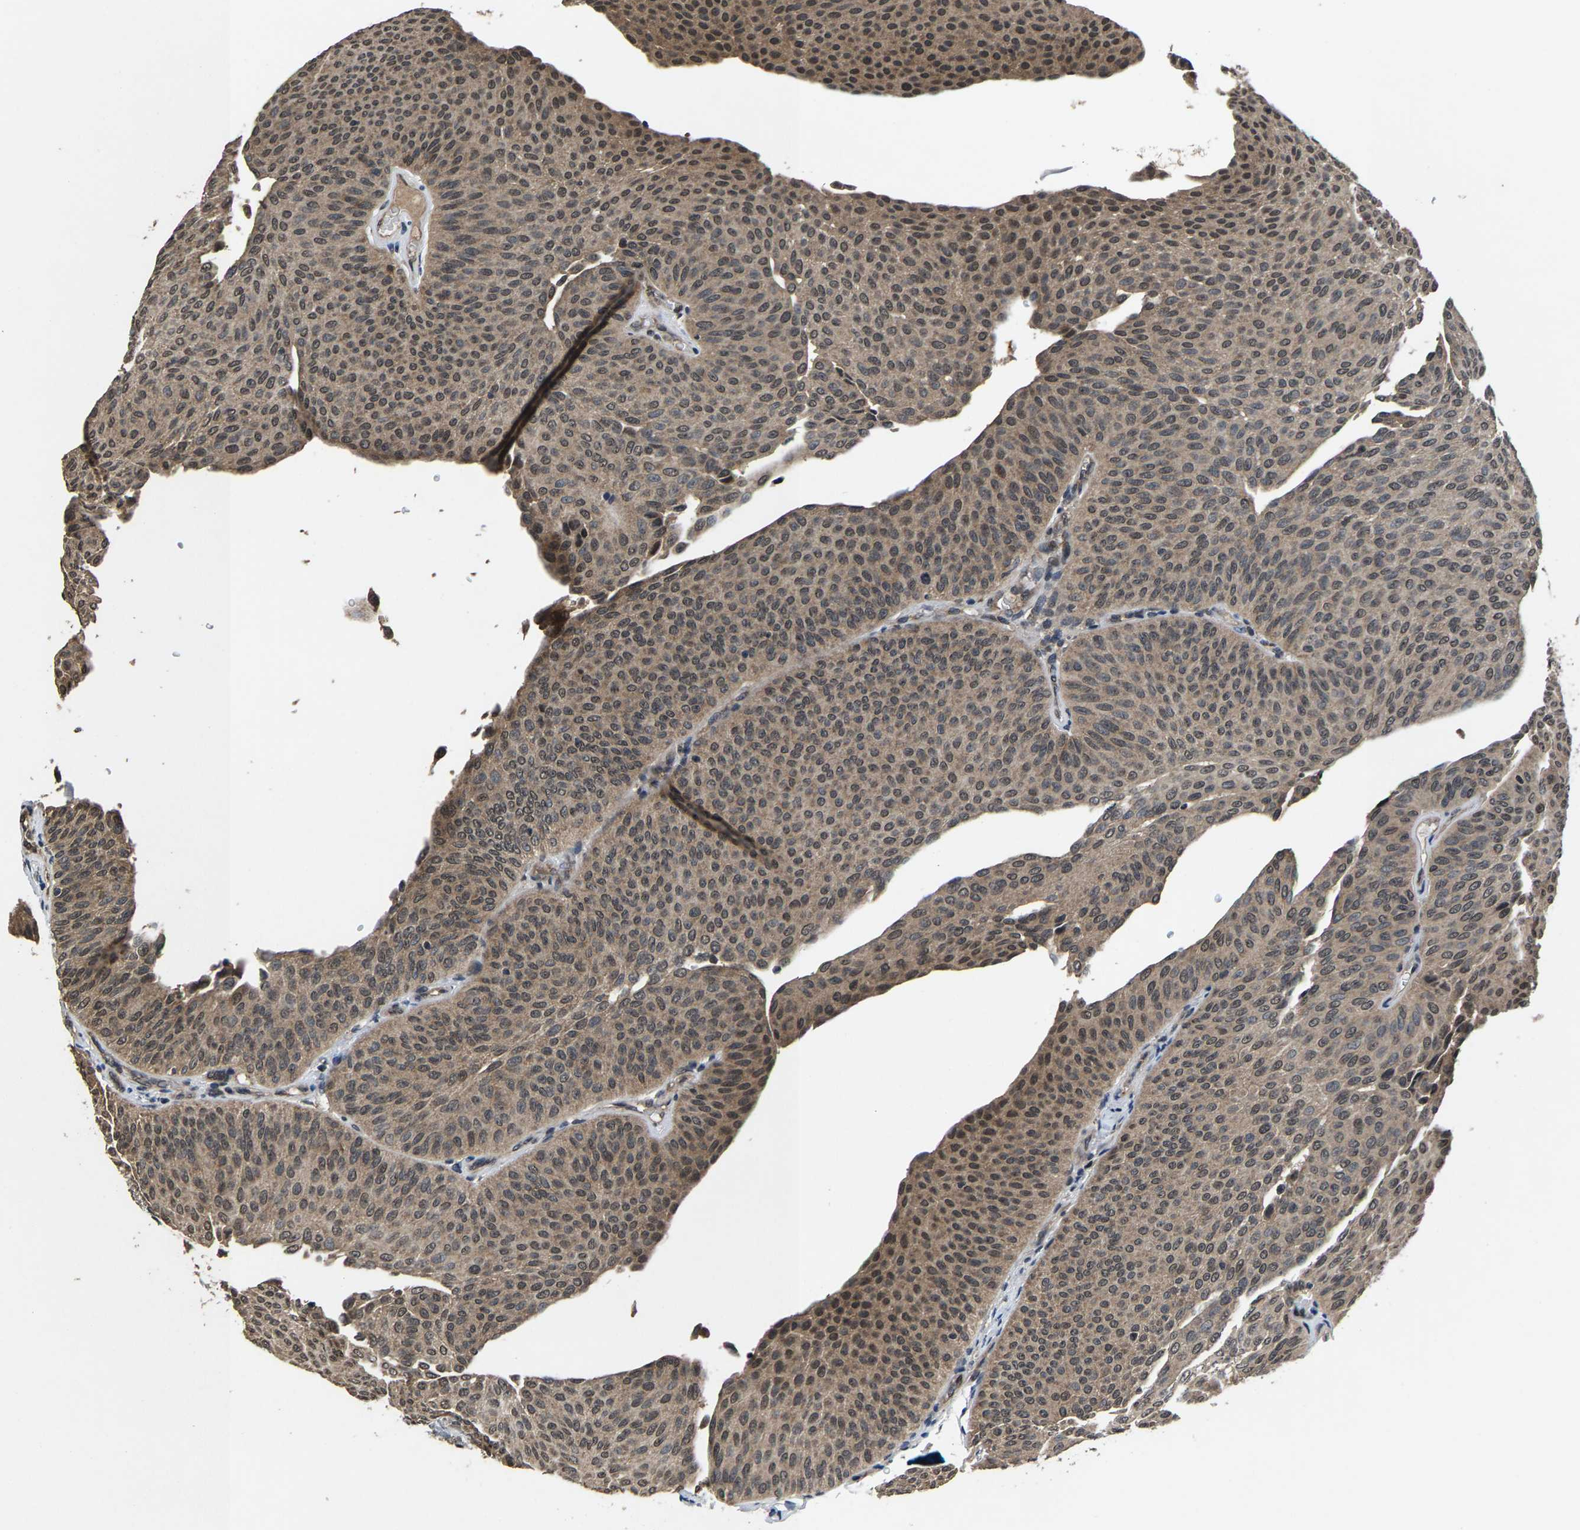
{"staining": {"intensity": "weak", "quantity": ">75%", "location": "cytoplasmic/membranous,nuclear"}, "tissue": "urothelial cancer", "cell_type": "Tumor cells", "image_type": "cancer", "snomed": [{"axis": "morphology", "description": "Urothelial carcinoma, Low grade"}, {"axis": "topography", "description": "Urinary bladder"}], "caption": "An immunohistochemistry photomicrograph of neoplastic tissue is shown. Protein staining in brown highlights weak cytoplasmic/membranous and nuclear positivity in low-grade urothelial carcinoma within tumor cells.", "gene": "HUWE1", "patient": {"sex": "female", "age": 60}}